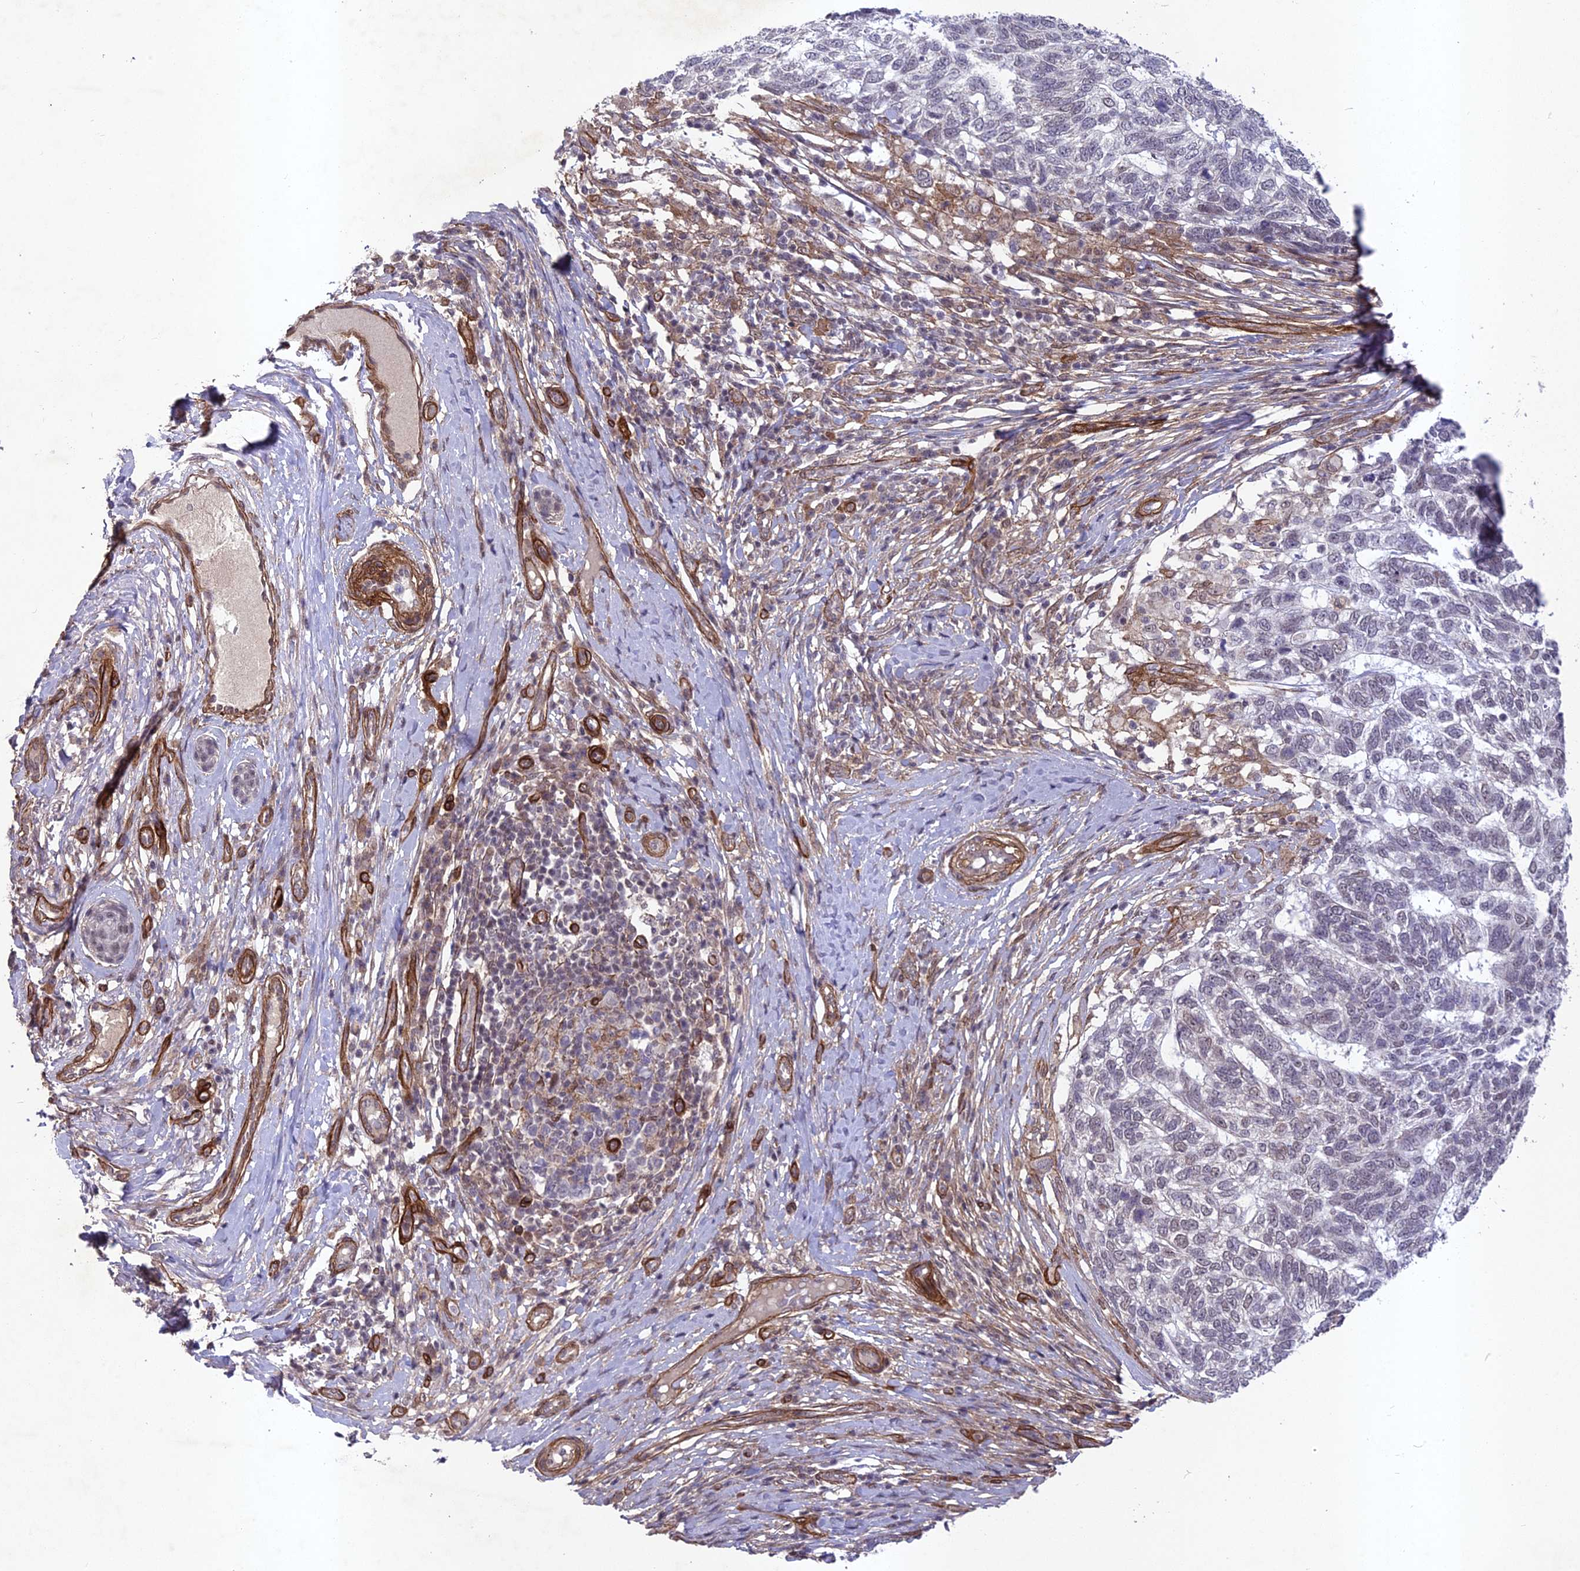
{"staining": {"intensity": "negative", "quantity": "none", "location": "none"}, "tissue": "skin cancer", "cell_type": "Tumor cells", "image_type": "cancer", "snomed": [{"axis": "morphology", "description": "Basal cell carcinoma"}, {"axis": "topography", "description": "Skin"}], "caption": "IHC image of neoplastic tissue: skin cancer stained with DAB (3,3'-diaminobenzidine) displays no significant protein expression in tumor cells.", "gene": "TNS1", "patient": {"sex": "female", "age": 65}}